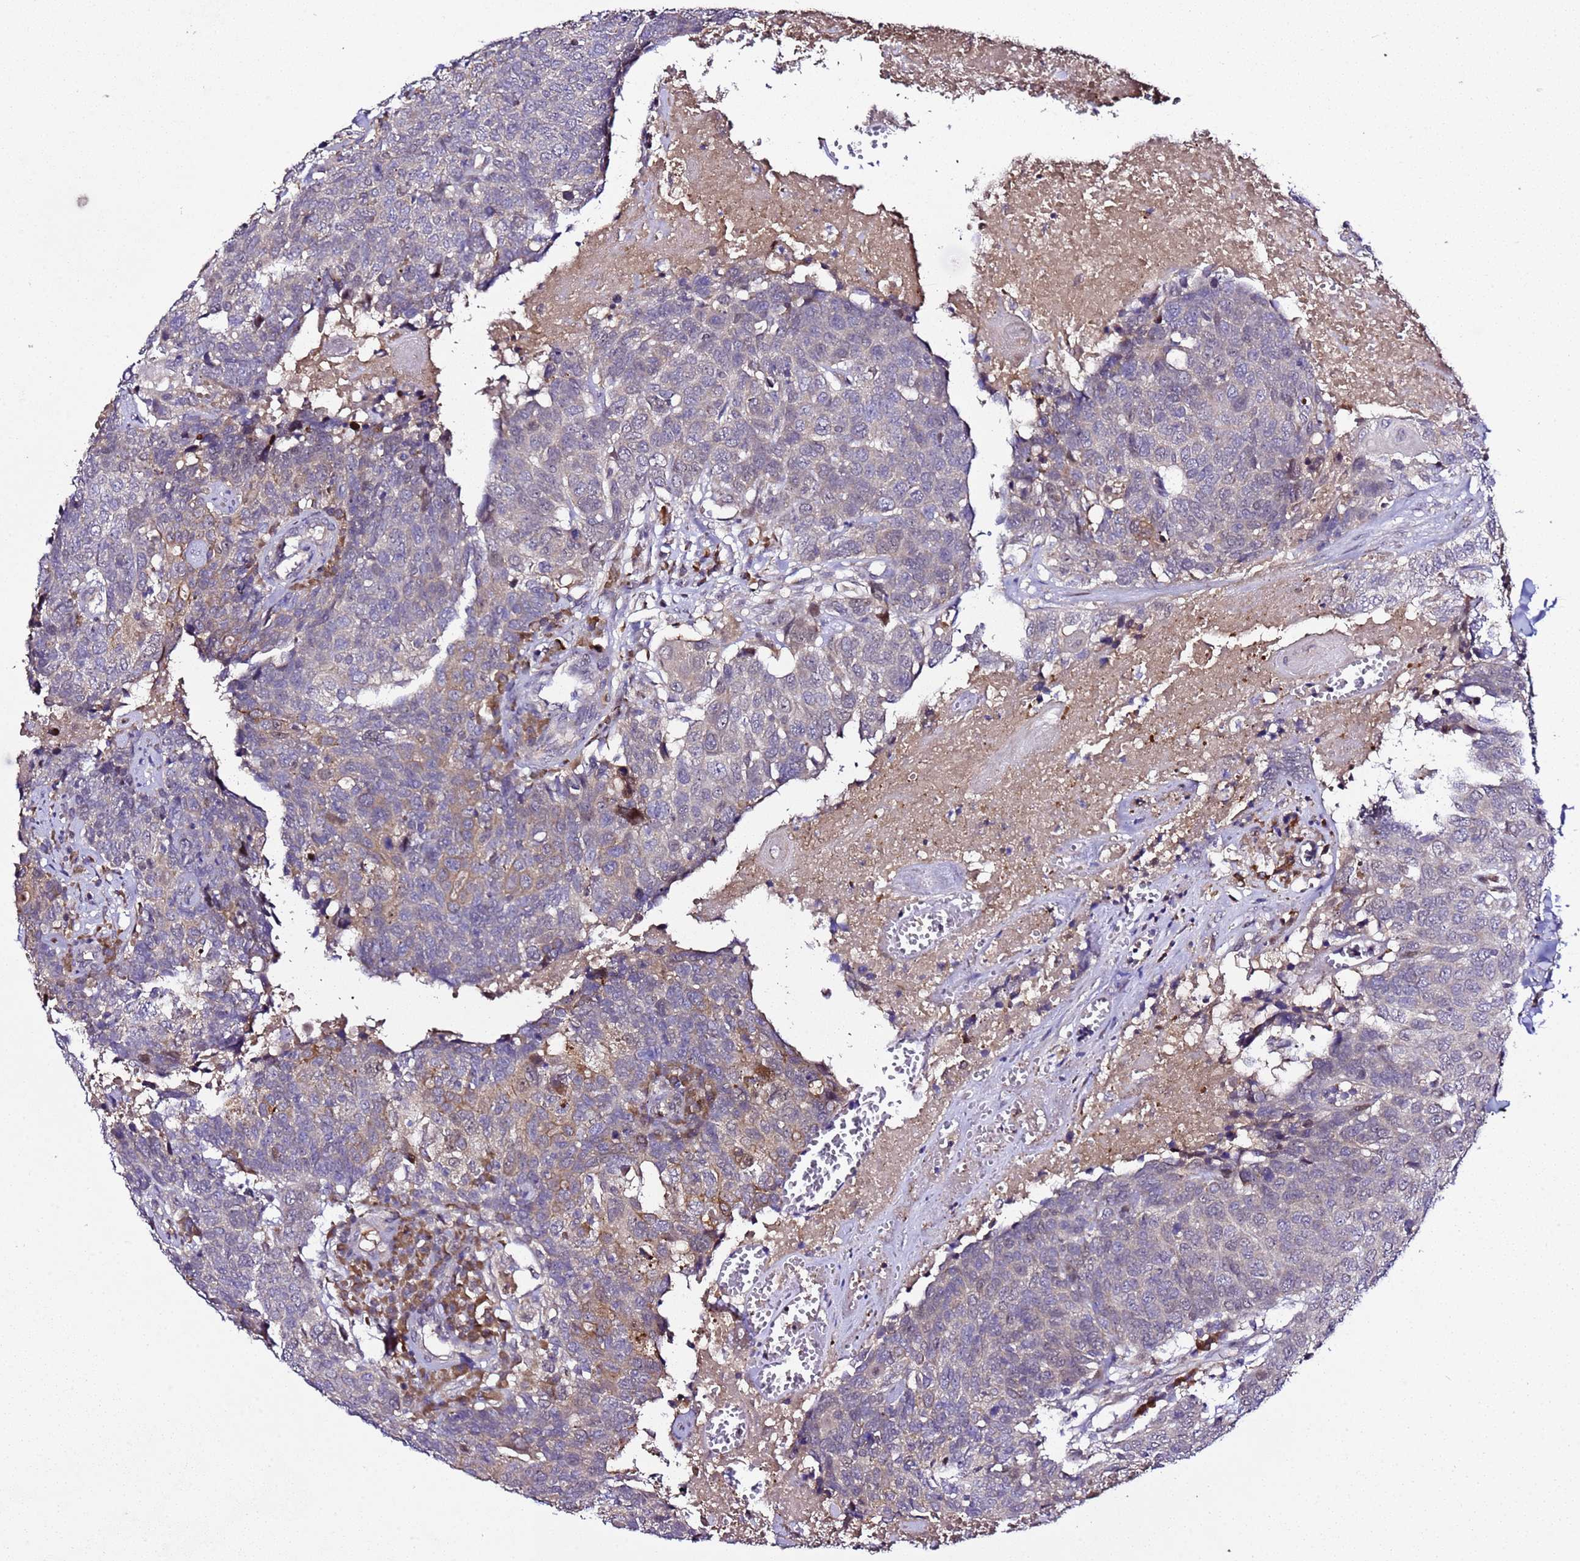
{"staining": {"intensity": "negative", "quantity": "none", "location": "none"}, "tissue": "head and neck cancer", "cell_type": "Tumor cells", "image_type": "cancer", "snomed": [{"axis": "morphology", "description": "Squamous cell carcinoma, NOS"}, {"axis": "topography", "description": "Head-Neck"}], "caption": "Immunohistochemistry photomicrograph of human squamous cell carcinoma (head and neck) stained for a protein (brown), which demonstrates no staining in tumor cells. (Brightfield microscopy of DAB IHC at high magnification).", "gene": "ALG3", "patient": {"sex": "male", "age": 66}}